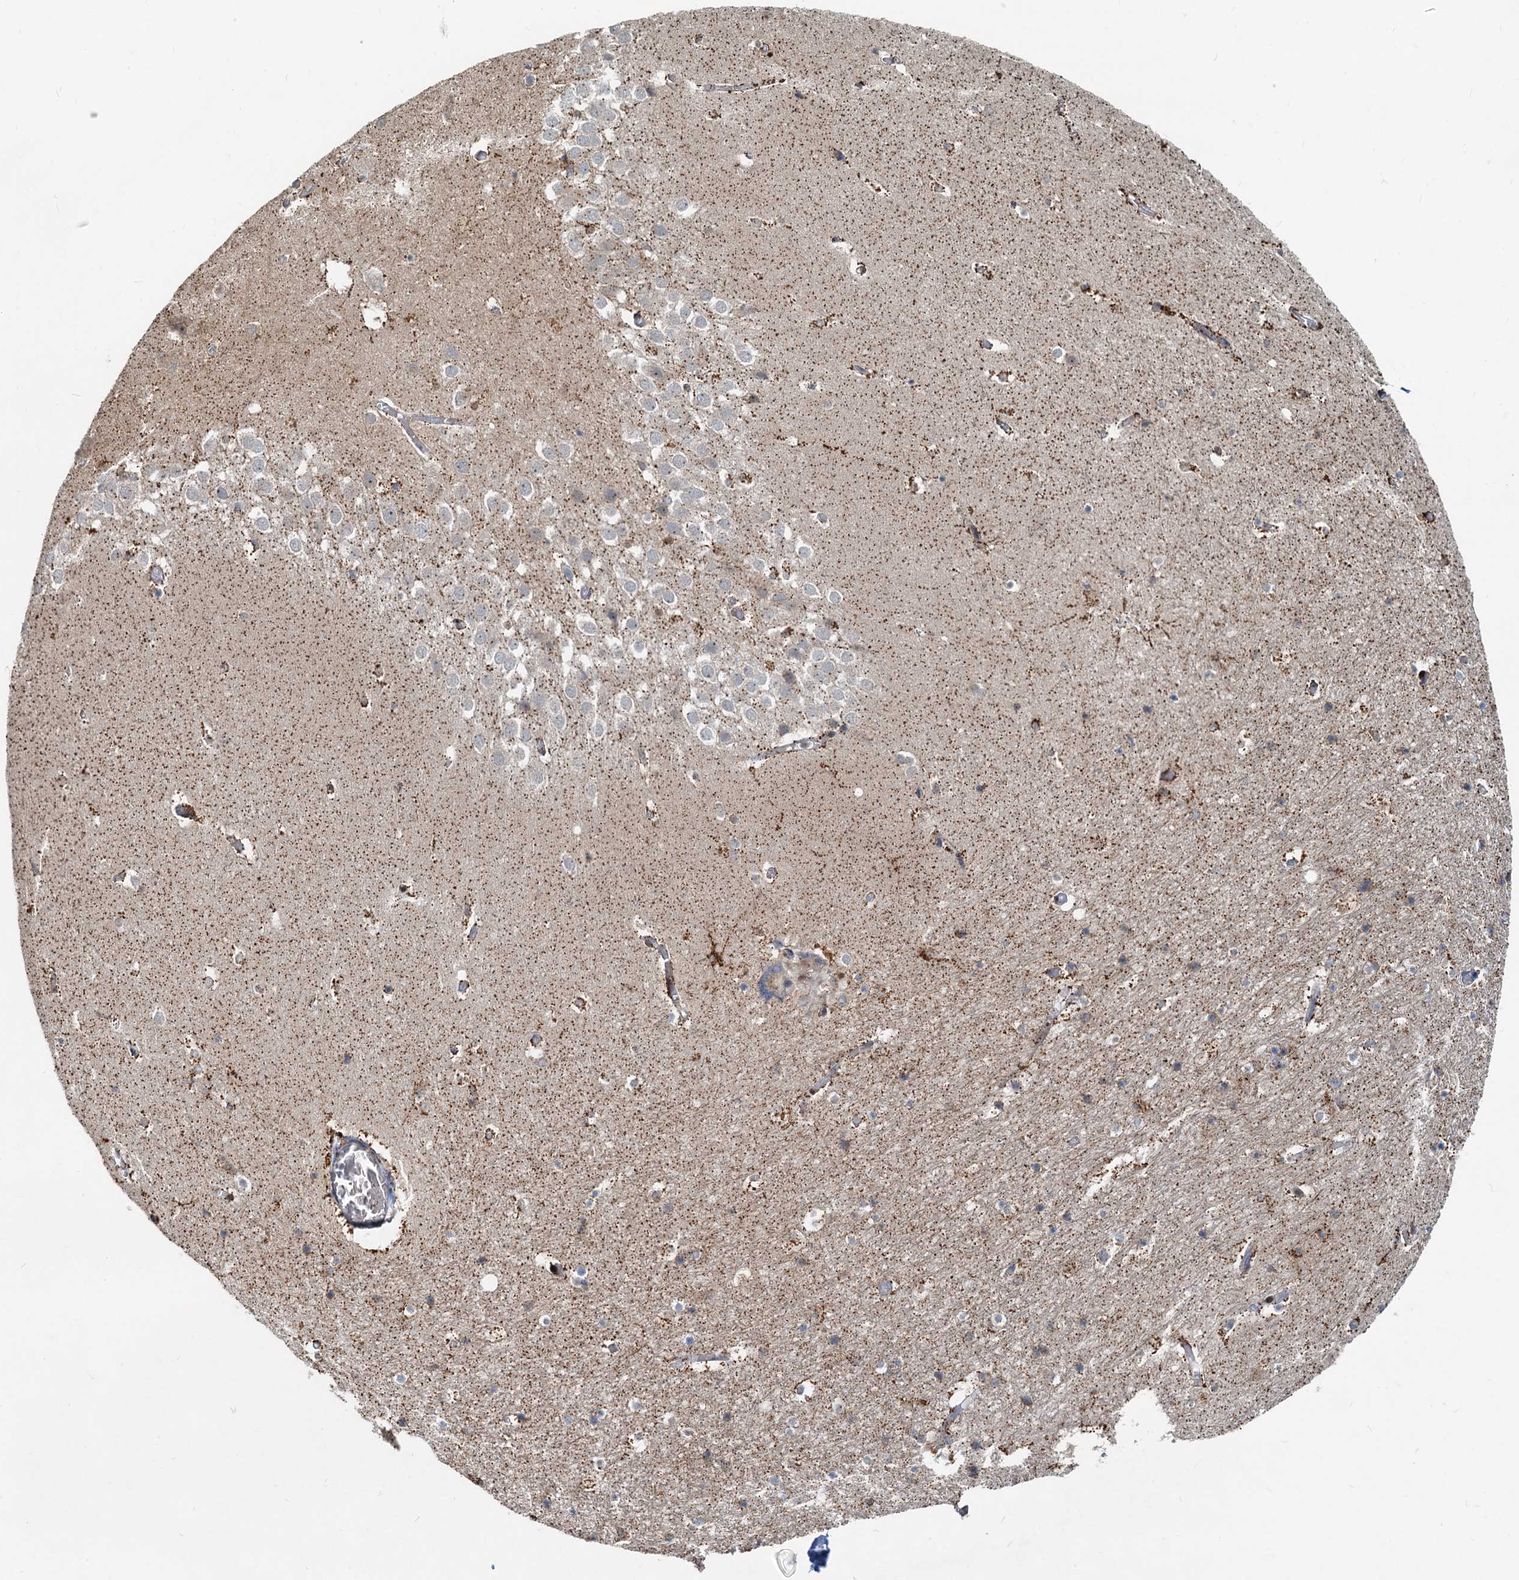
{"staining": {"intensity": "strong", "quantity": "<25%", "location": "cytoplasmic/membranous"}, "tissue": "hippocampus", "cell_type": "Glial cells", "image_type": "normal", "snomed": [{"axis": "morphology", "description": "Normal tissue, NOS"}, {"axis": "topography", "description": "Hippocampus"}], "caption": "Immunohistochemistry (IHC) micrograph of unremarkable hippocampus: hippocampus stained using immunohistochemistry demonstrates medium levels of strong protein expression localized specifically in the cytoplasmic/membranous of glial cells, appearing as a cytoplasmic/membranous brown color.", "gene": "CEP68", "patient": {"sex": "female", "age": 52}}